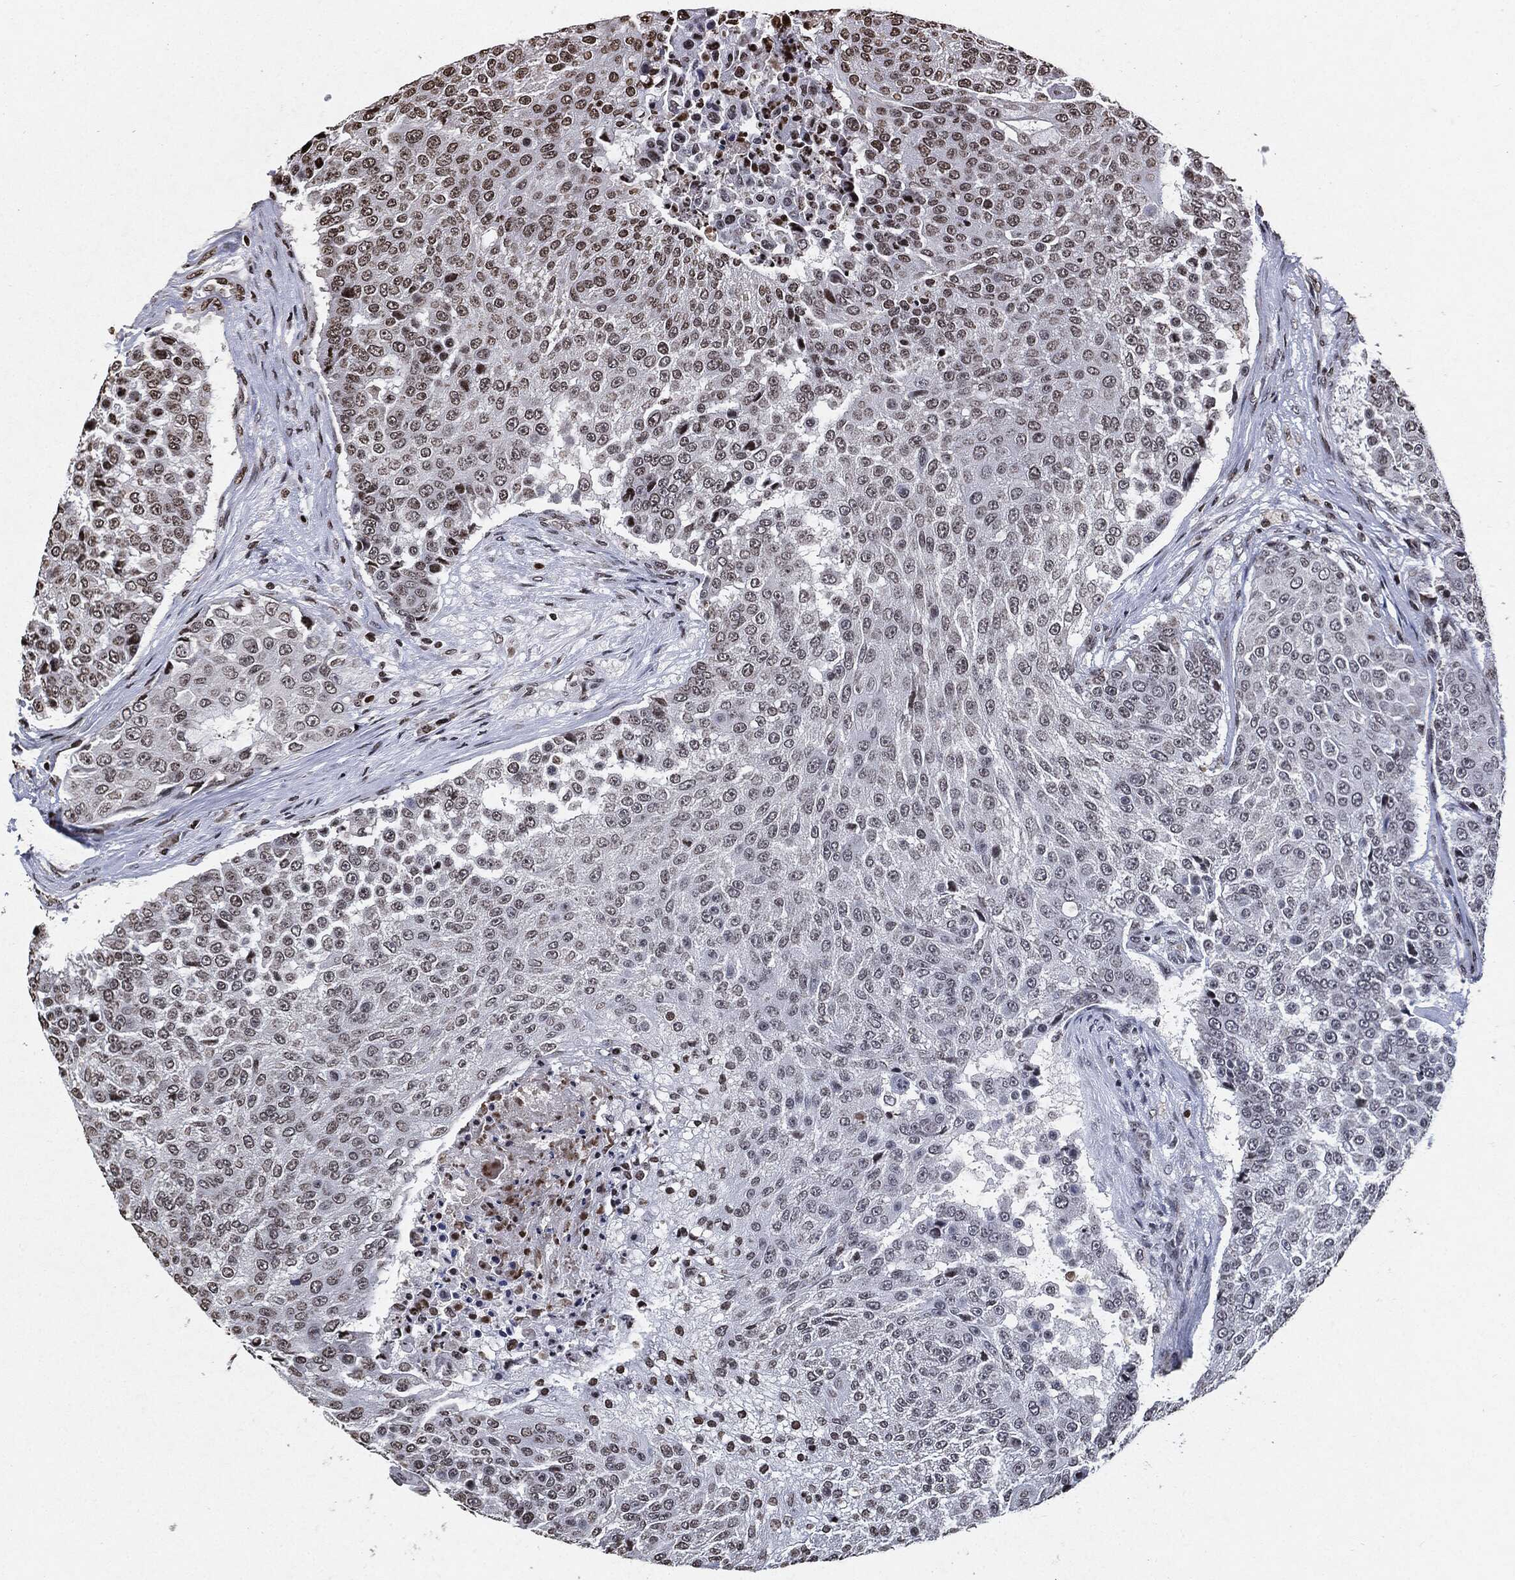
{"staining": {"intensity": "moderate", "quantity": "<25%", "location": "nuclear"}, "tissue": "urothelial cancer", "cell_type": "Tumor cells", "image_type": "cancer", "snomed": [{"axis": "morphology", "description": "Urothelial carcinoma, High grade"}, {"axis": "topography", "description": "Urinary bladder"}], "caption": "Immunohistochemical staining of human urothelial cancer demonstrates low levels of moderate nuclear positivity in approximately <25% of tumor cells. The staining was performed using DAB to visualize the protein expression in brown, while the nuclei were stained in blue with hematoxylin (Magnification: 20x).", "gene": "JUN", "patient": {"sex": "female", "age": 63}}